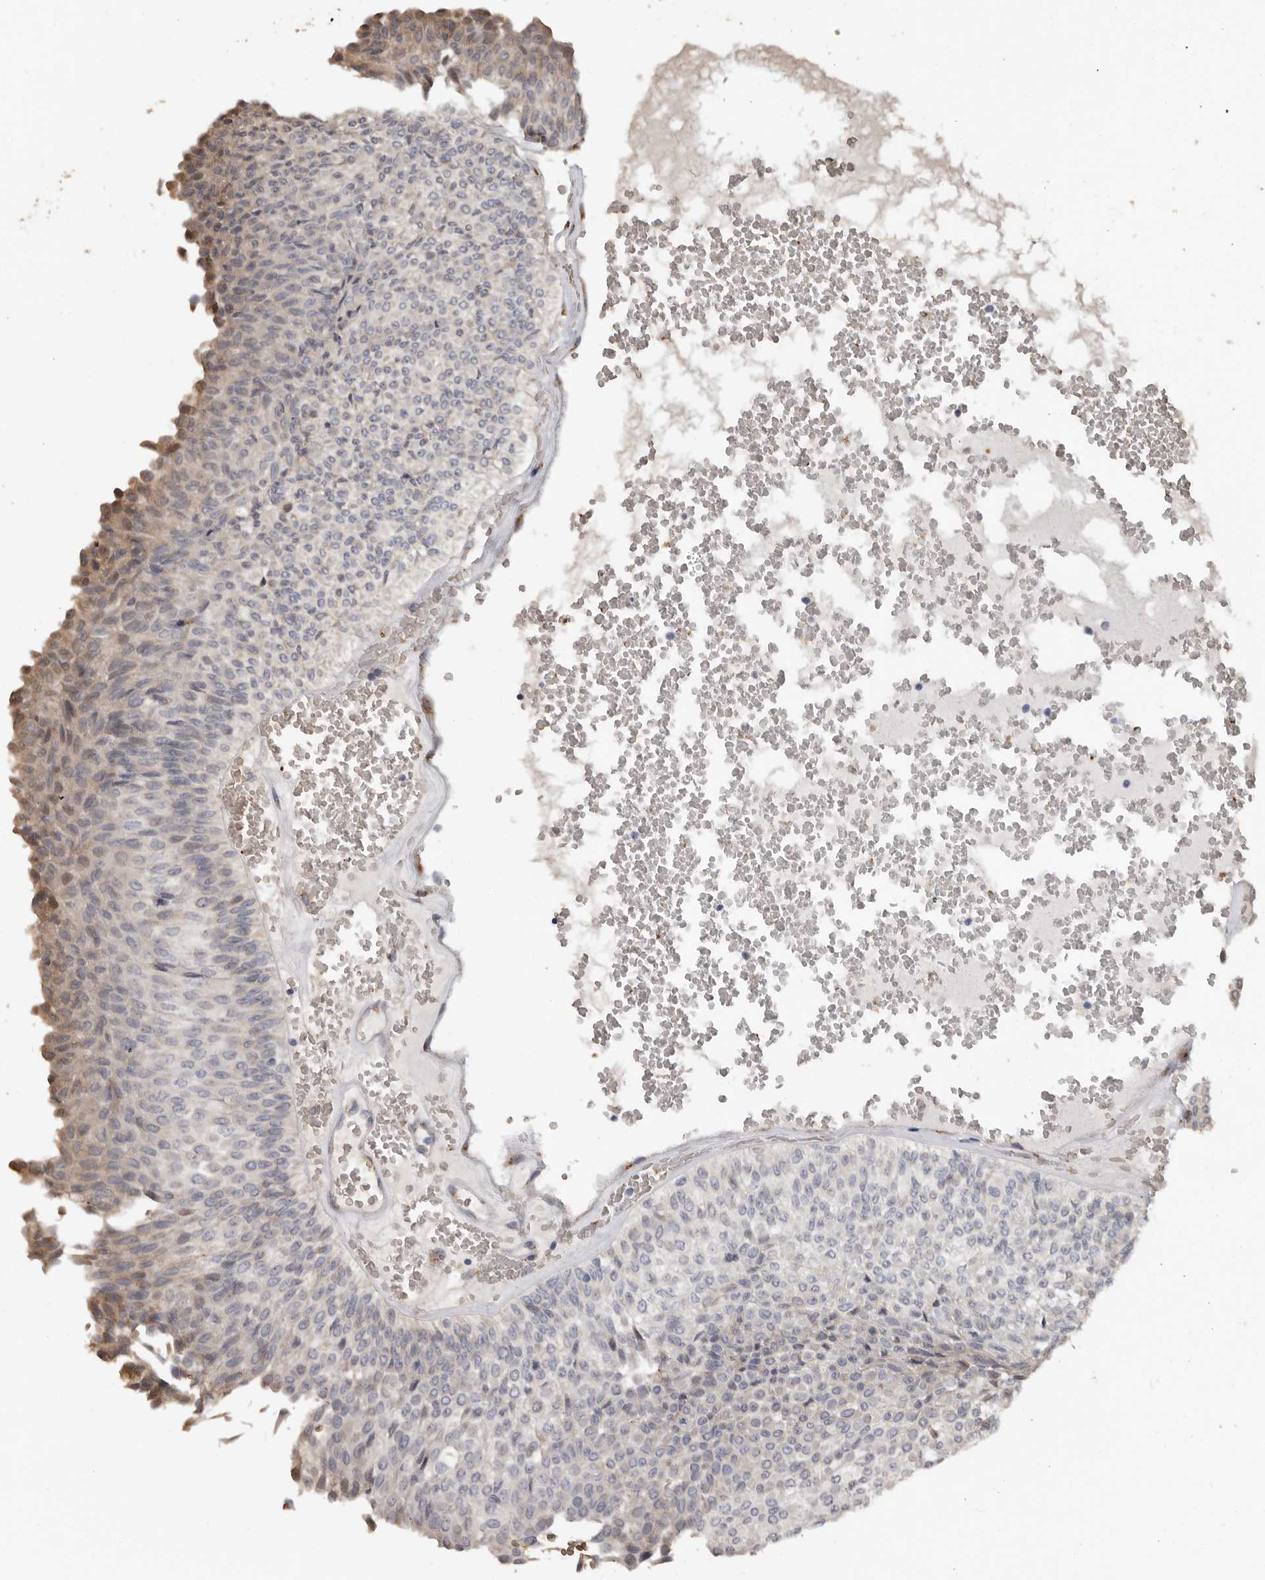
{"staining": {"intensity": "weak", "quantity": "<25%", "location": "cytoplasmic/membranous"}, "tissue": "urothelial cancer", "cell_type": "Tumor cells", "image_type": "cancer", "snomed": [{"axis": "morphology", "description": "Urothelial carcinoma, Low grade"}, {"axis": "topography", "description": "Urinary bladder"}], "caption": "This is an IHC micrograph of human low-grade urothelial carcinoma. There is no positivity in tumor cells.", "gene": "ENTREP1", "patient": {"sex": "male", "age": 78}}